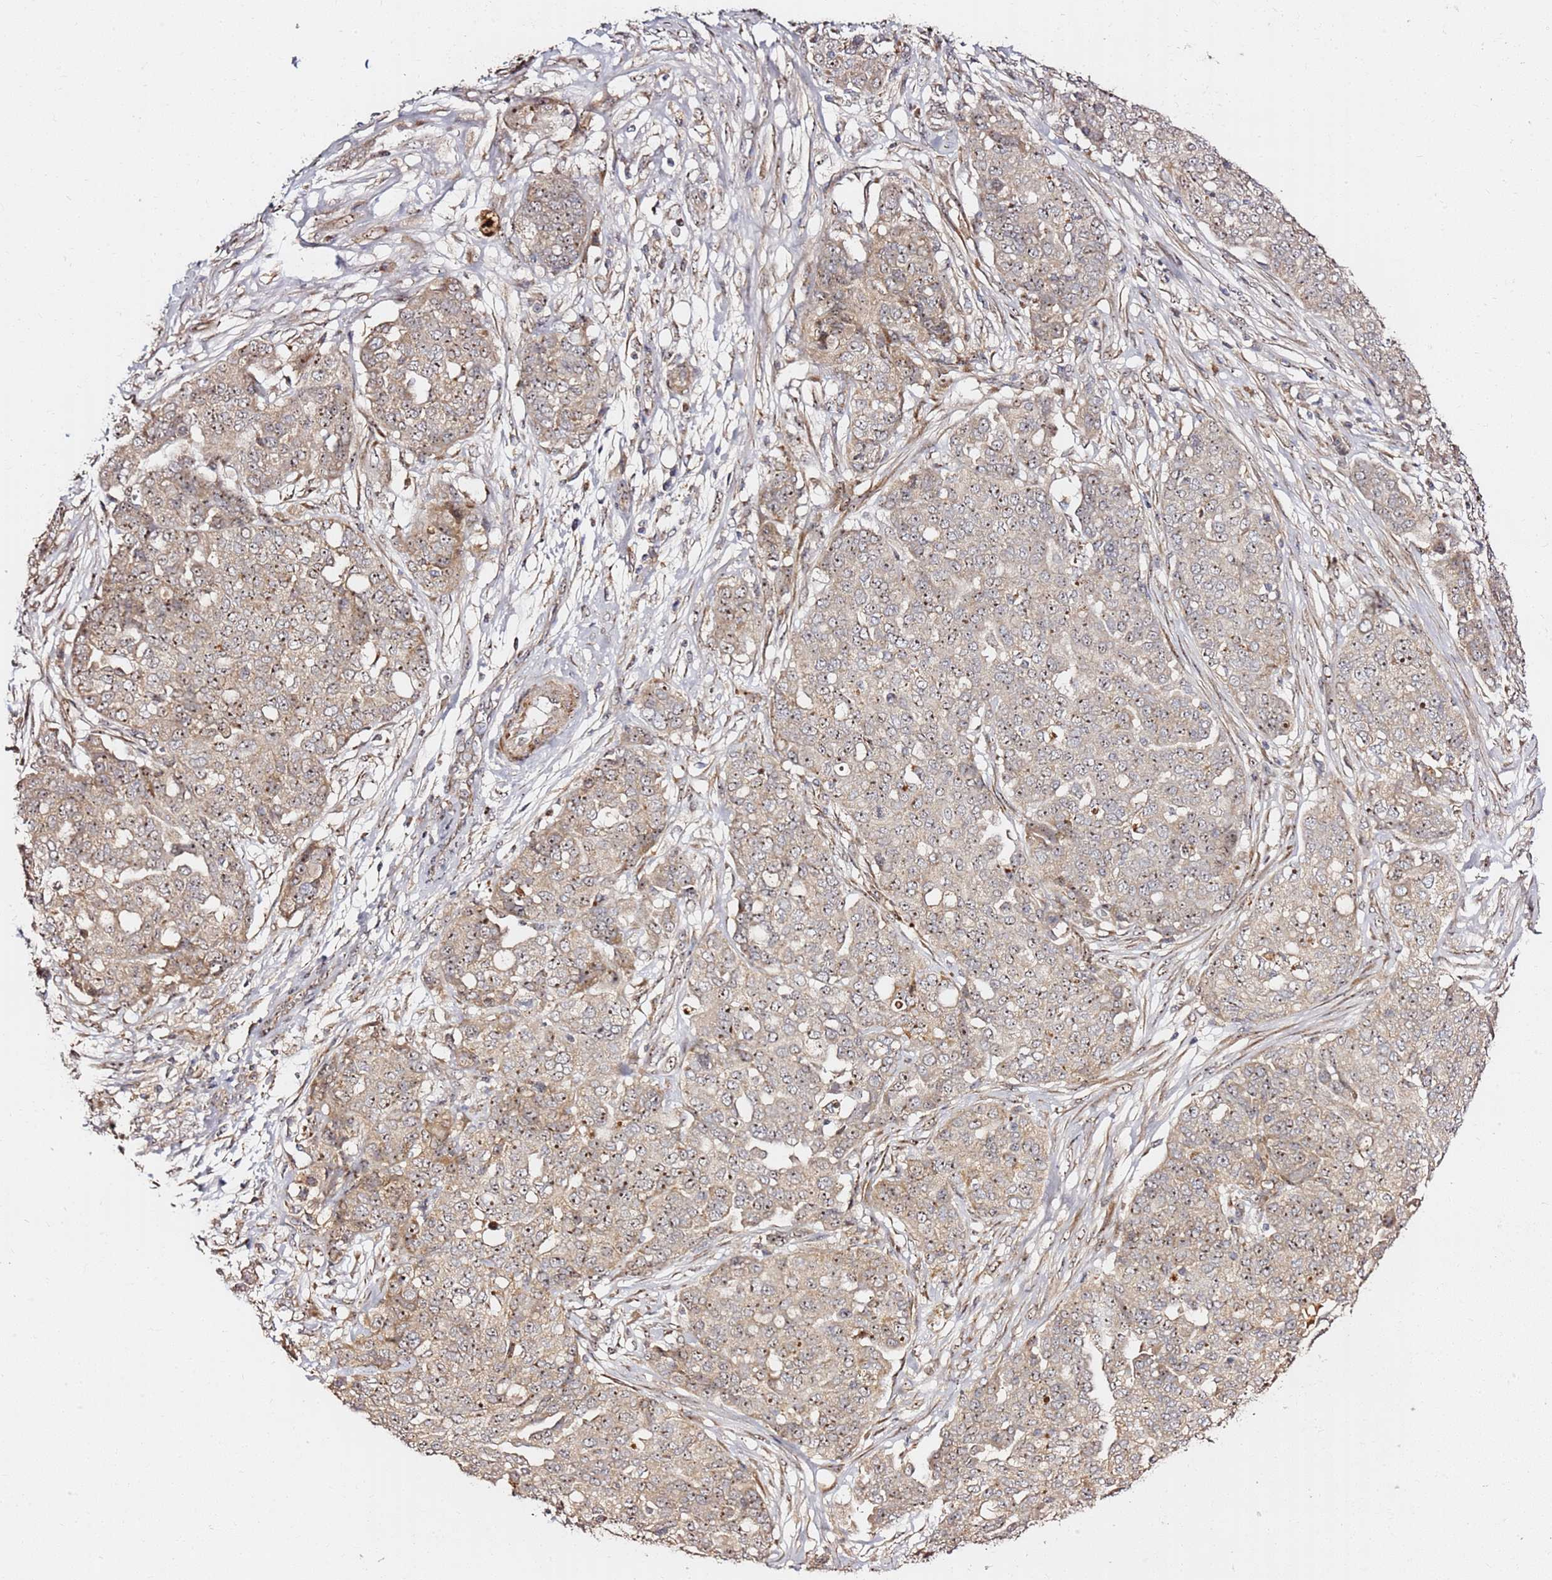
{"staining": {"intensity": "moderate", "quantity": ">75%", "location": "cytoplasmic/membranous,nuclear"}, "tissue": "ovarian cancer", "cell_type": "Tumor cells", "image_type": "cancer", "snomed": [{"axis": "morphology", "description": "Cystadenocarcinoma, serous, NOS"}, {"axis": "topography", "description": "Soft tissue"}, {"axis": "topography", "description": "Ovary"}], "caption": "About >75% of tumor cells in ovarian cancer (serous cystadenocarcinoma) display moderate cytoplasmic/membranous and nuclear protein expression as visualized by brown immunohistochemical staining.", "gene": "KIF25", "patient": {"sex": "female", "age": 57}}